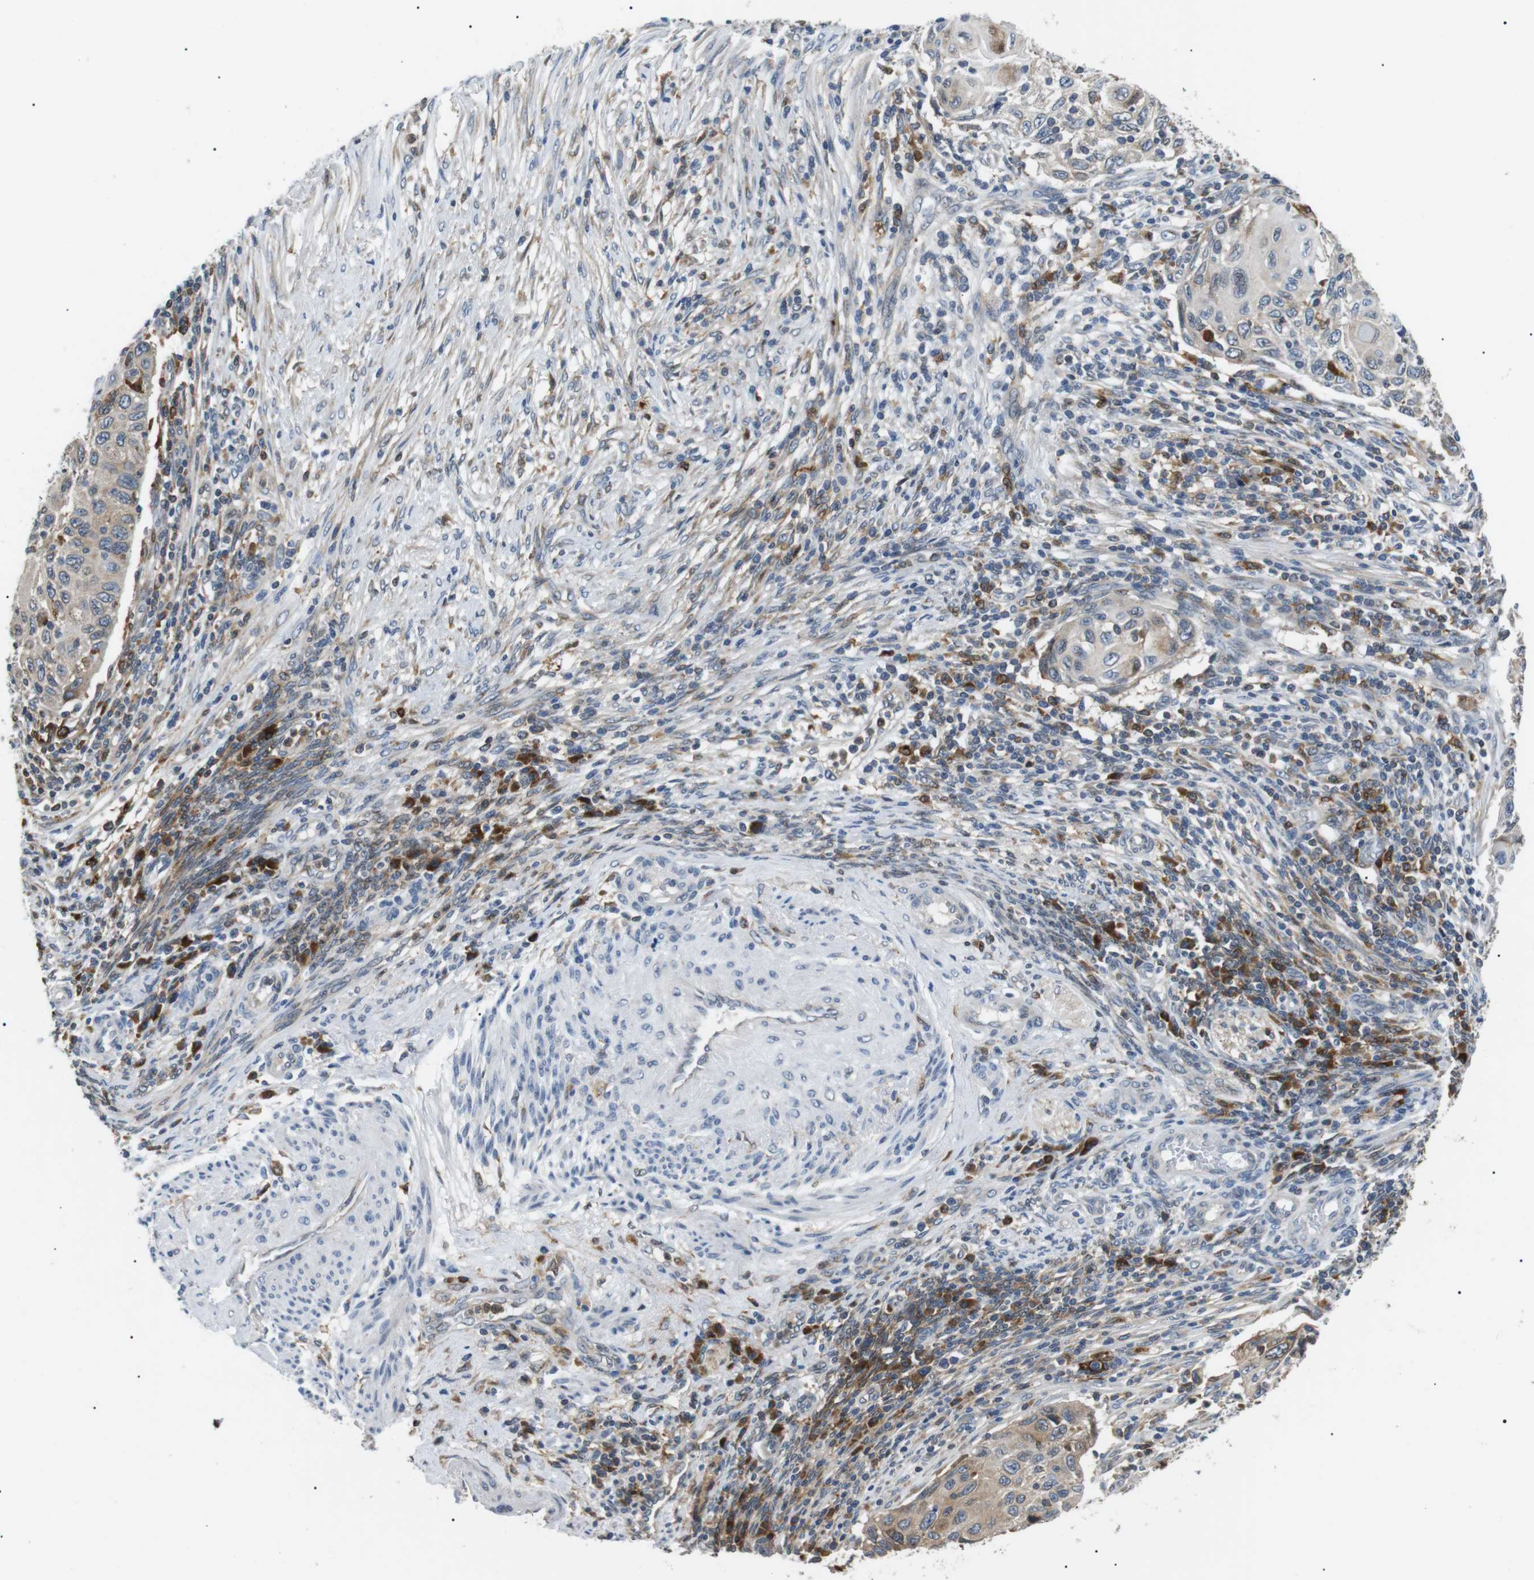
{"staining": {"intensity": "weak", "quantity": "25%-75%", "location": "cytoplasmic/membranous"}, "tissue": "cervical cancer", "cell_type": "Tumor cells", "image_type": "cancer", "snomed": [{"axis": "morphology", "description": "Squamous cell carcinoma, NOS"}, {"axis": "topography", "description": "Cervix"}], "caption": "Immunohistochemistry (IHC) histopathology image of neoplastic tissue: cervical squamous cell carcinoma stained using immunohistochemistry shows low levels of weak protein expression localized specifically in the cytoplasmic/membranous of tumor cells, appearing as a cytoplasmic/membranous brown color.", "gene": "RAB9A", "patient": {"sex": "female", "age": 70}}